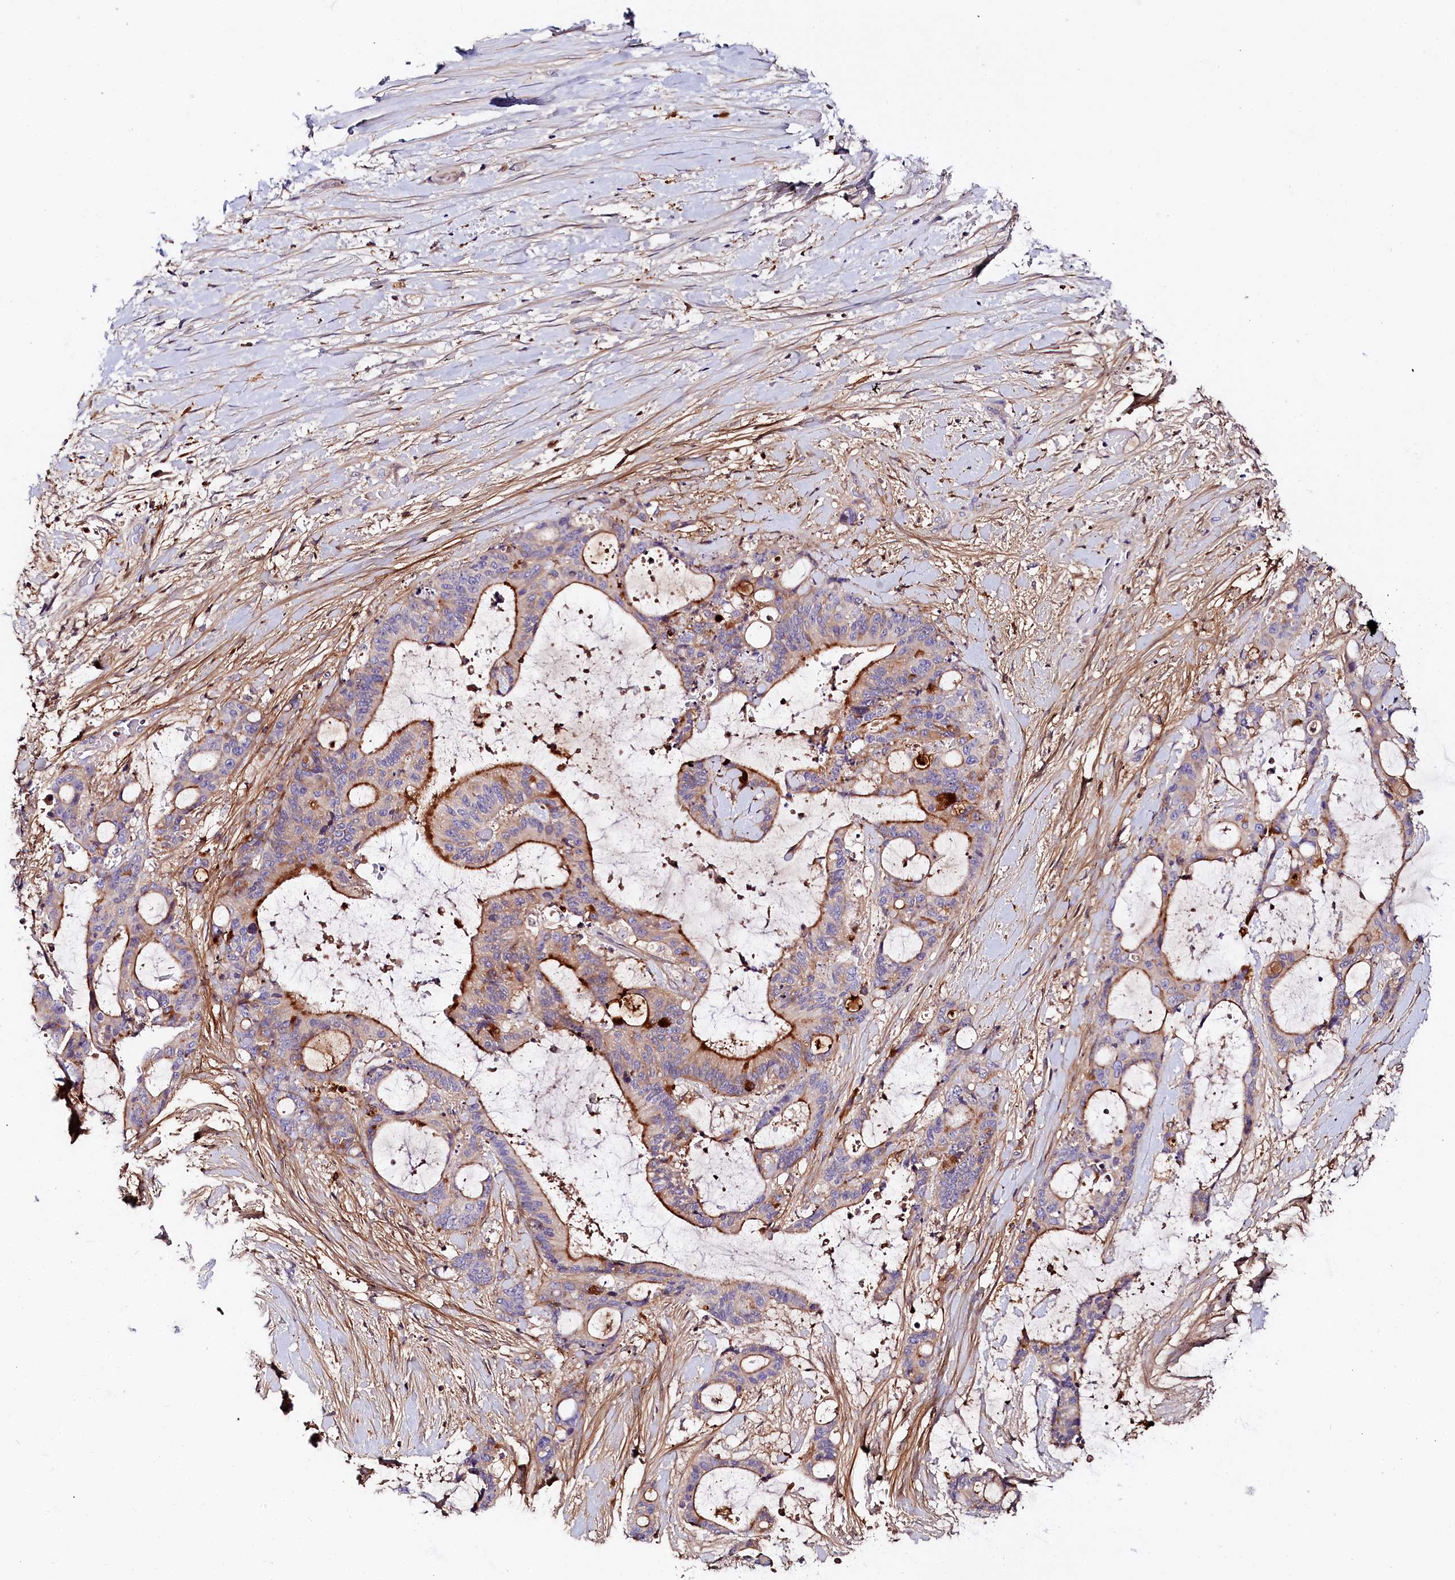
{"staining": {"intensity": "strong", "quantity": "<25%", "location": "cytoplasmic/membranous"}, "tissue": "liver cancer", "cell_type": "Tumor cells", "image_type": "cancer", "snomed": [{"axis": "morphology", "description": "Normal tissue, NOS"}, {"axis": "morphology", "description": "Cholangiocarcinoma"}, {"axis": "topography", "description": "Liver"}, {"axis": "topography", "description": "Peripheral nerve tissue"}], "caption": "There is medium levels of strong cytoplasmic/membranous expression in tumor cells of liver cancer (cholangiocarcinoma), as demonstrated by immunohistochemical staining (brown color).", "gene": "KATNB1", "patient": {"sex": "female", "age": 73}}